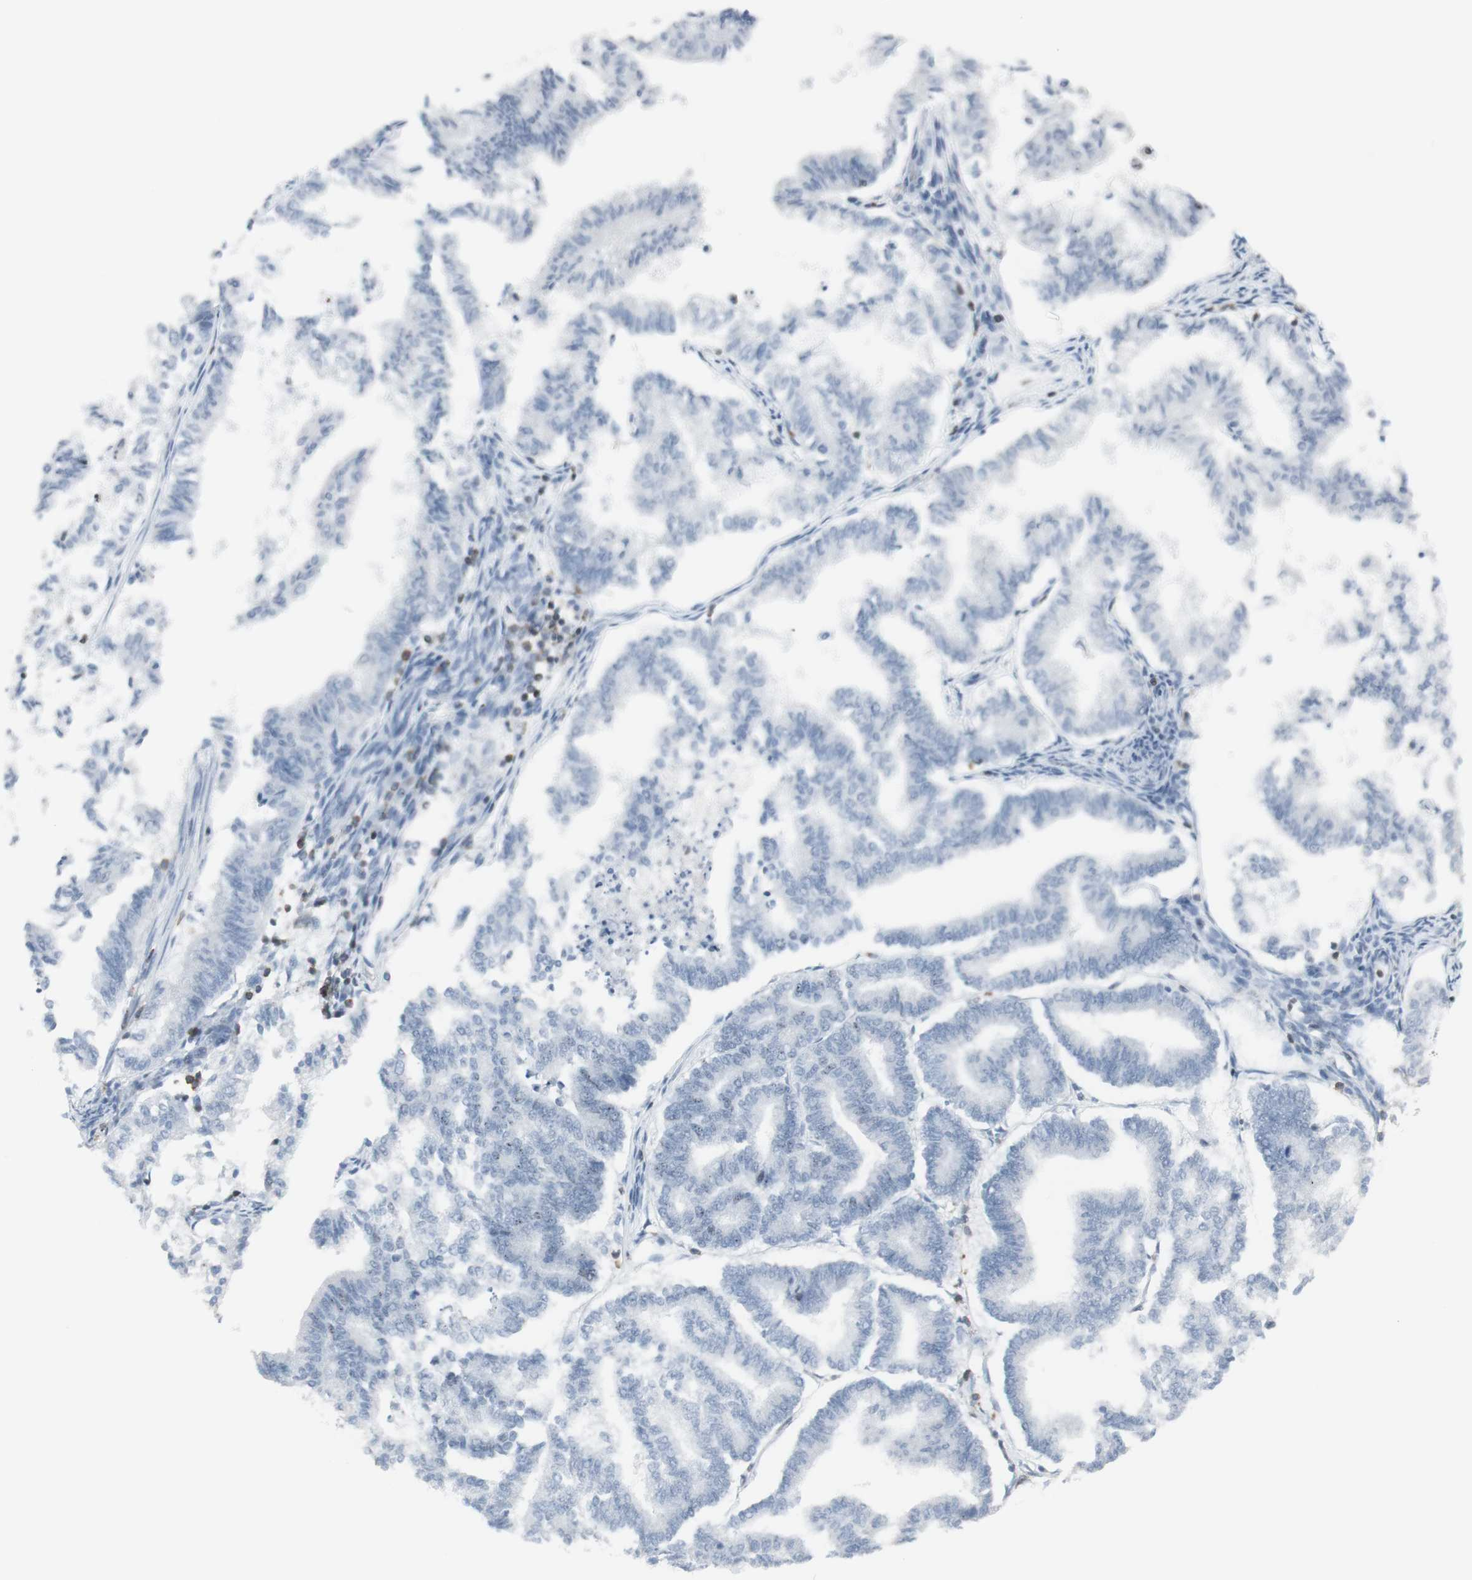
{"staining": {"intensity": "negative", "quantity": "none", "location": "none"}, "tissue": "endometrial cancer", "cell_type": "Tumor cells", "image_type": "cancer", "snomed": [{"axis": "morphology", "description": "Necrosis, NOS"}, {"axis": "morphology", "description": "Adenocarcinoma, NOS"}, {"axis": "topography", "description": "Endometrium"}], "caption": "DAB immunohistochemical staining of human endometrial adenocarcinoma exhibits no significant expression in tumor cells.", "gene": "NRG1", "patient": {"sex": "female", "age": 79}}